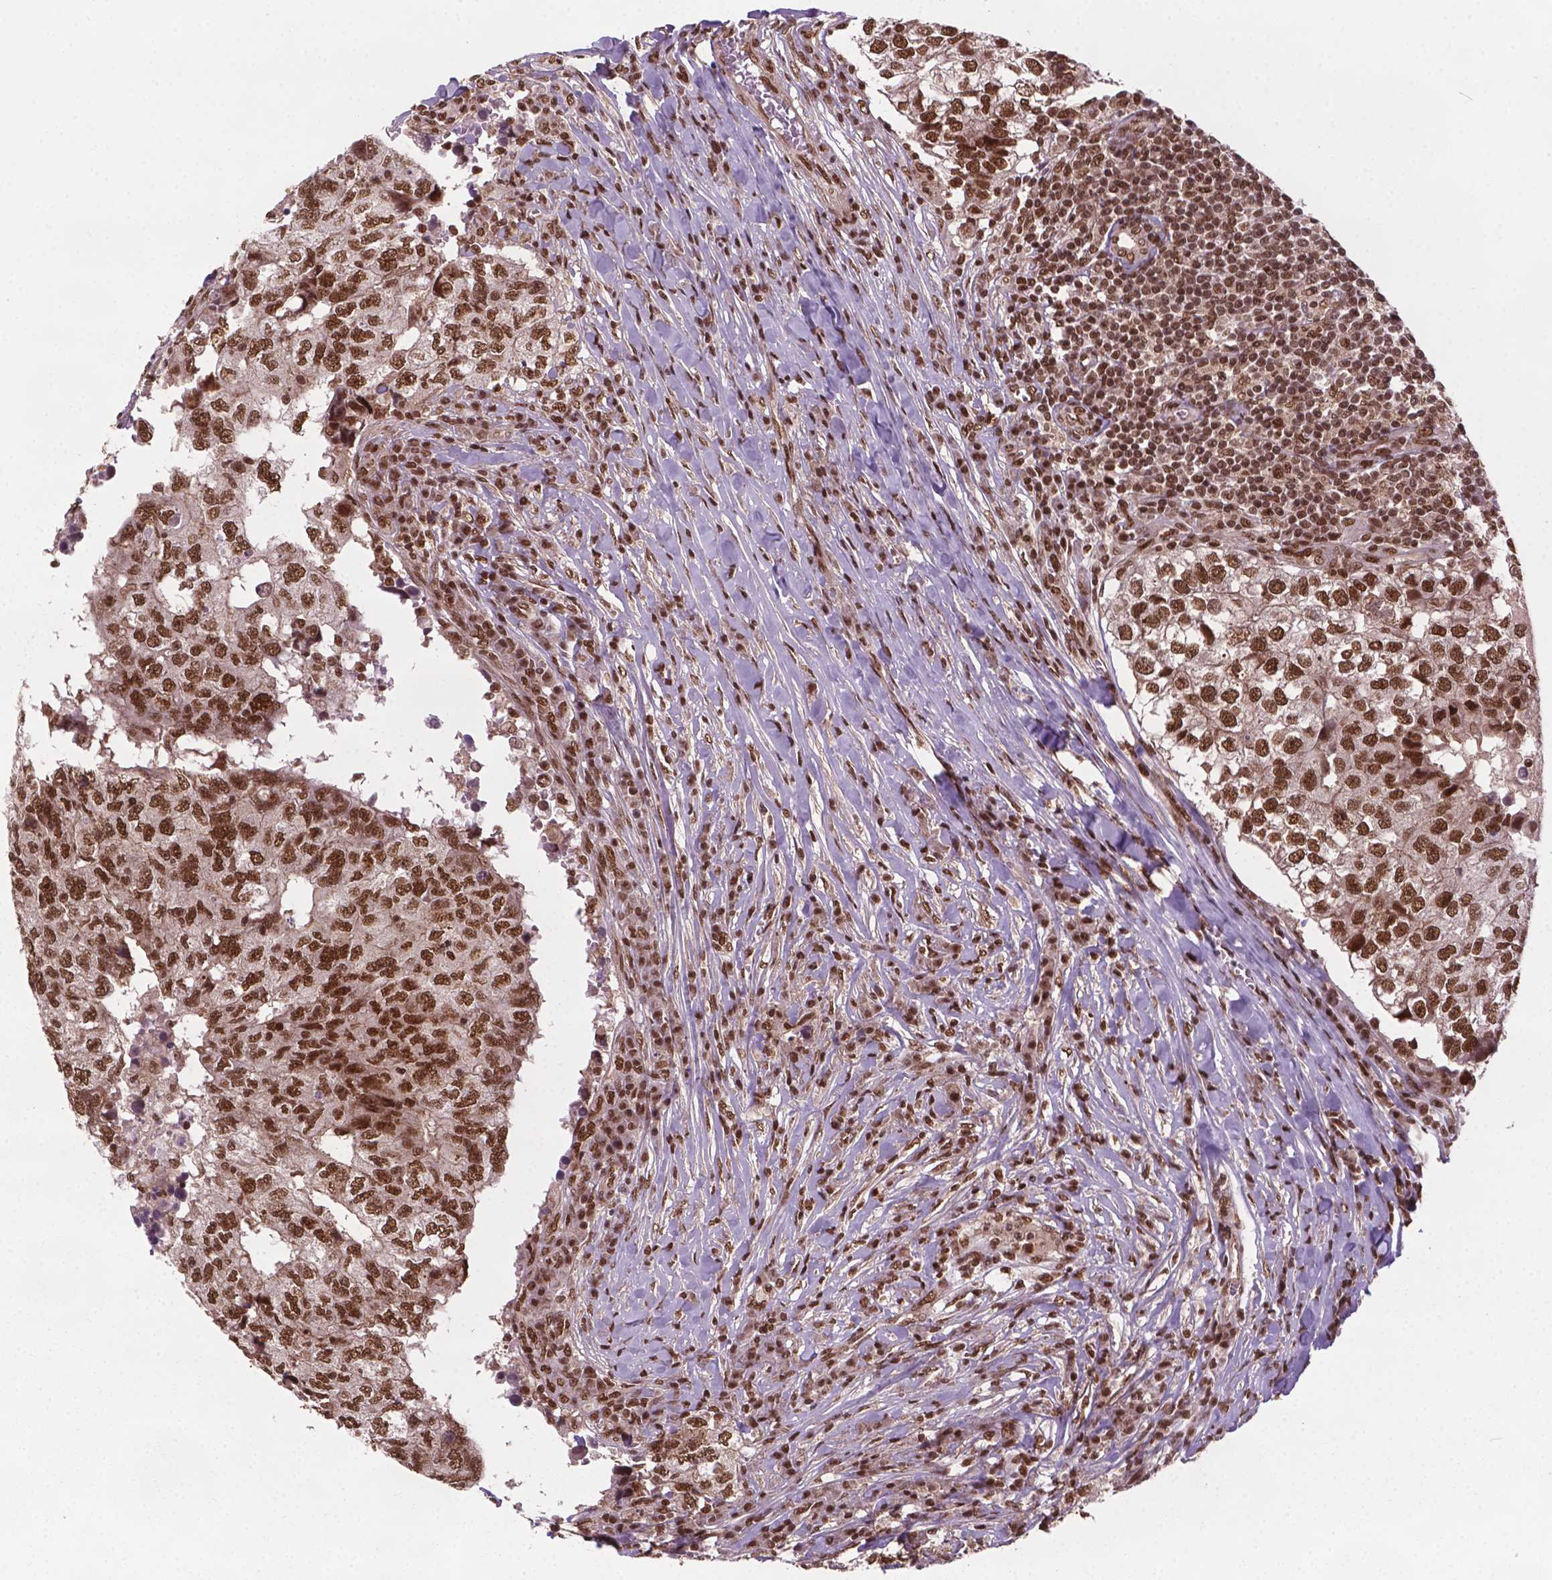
{"staining": {"intensity": "strong", "quantity": ">75%", "location": "nuclear"}, "tissue": "breast cancer", "cell_type": "Tumor cells", "image_type": "cancer", "snomed": [{"axis": "morphology", "description": "Duct carcinoma"}, {"axis": "topography", "description": "Breast"}], "caption": "This is an image of immunohistochemistry staining of infiltrating ductal carcinoma (breast), which shows strong staining in the nuclear of tumor cells.", "gene": "SIRT6", "patient": {"sex": "female", "age": 30}}